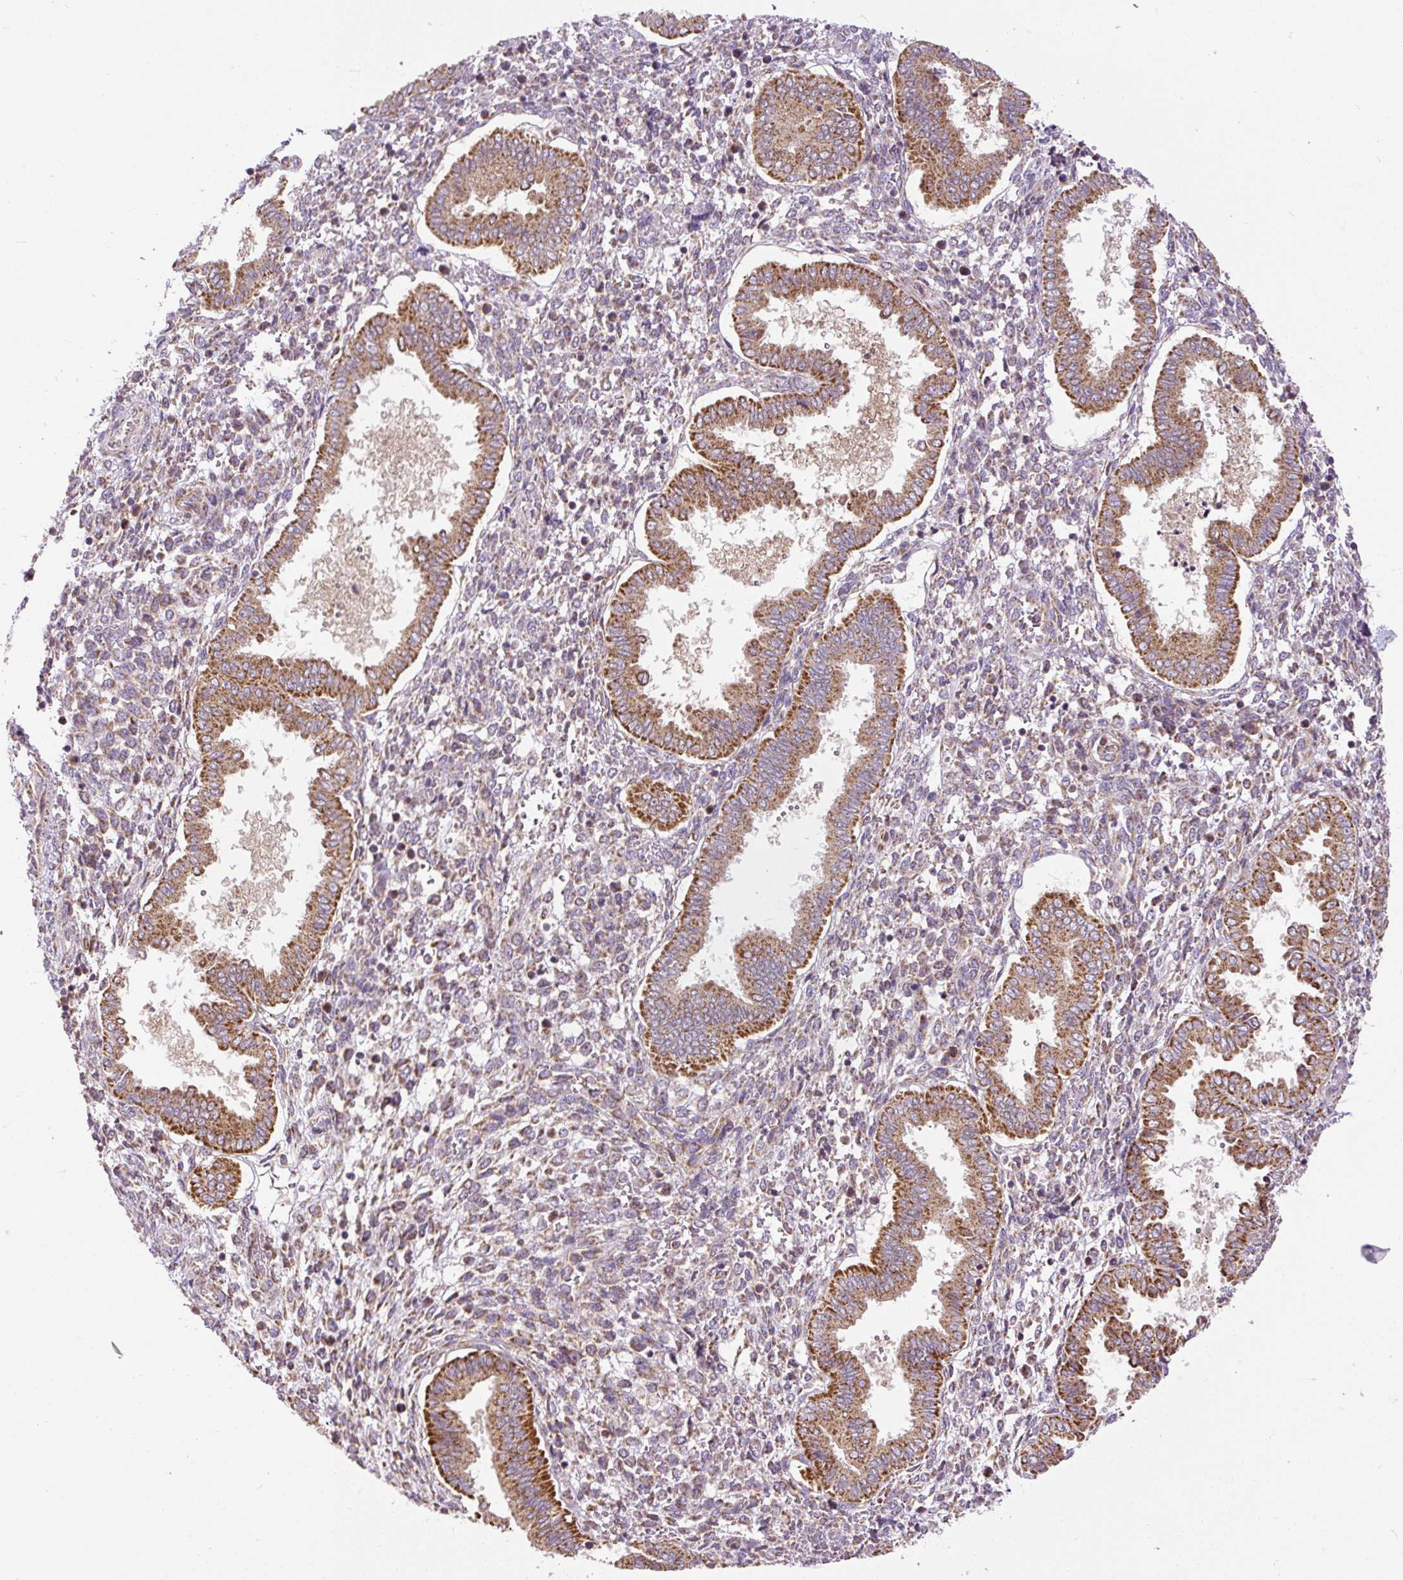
{"staining": {"intensity": "moderate", "quantity": "25%-75%", "location": "cytoplasmic/membranous"}, "tissue": "endometrium", "cell_type": "Cells in endometrial stroma", "image_type": "normal", "snomed": [{"axis": "morphology", "description": "Normal tissue, NOS"}, {"axis": "topography", "description": "Endometrium"}], "caption": "Immunohistochemical staining of unremarkable human endometrium exhibits medium levels of moderate cytoplasmic/membranous expression in about 25%-75% of cells in endometrial stroma.", "gene": "TM2D3", "patient": {"sex": "female", "age": 24}}